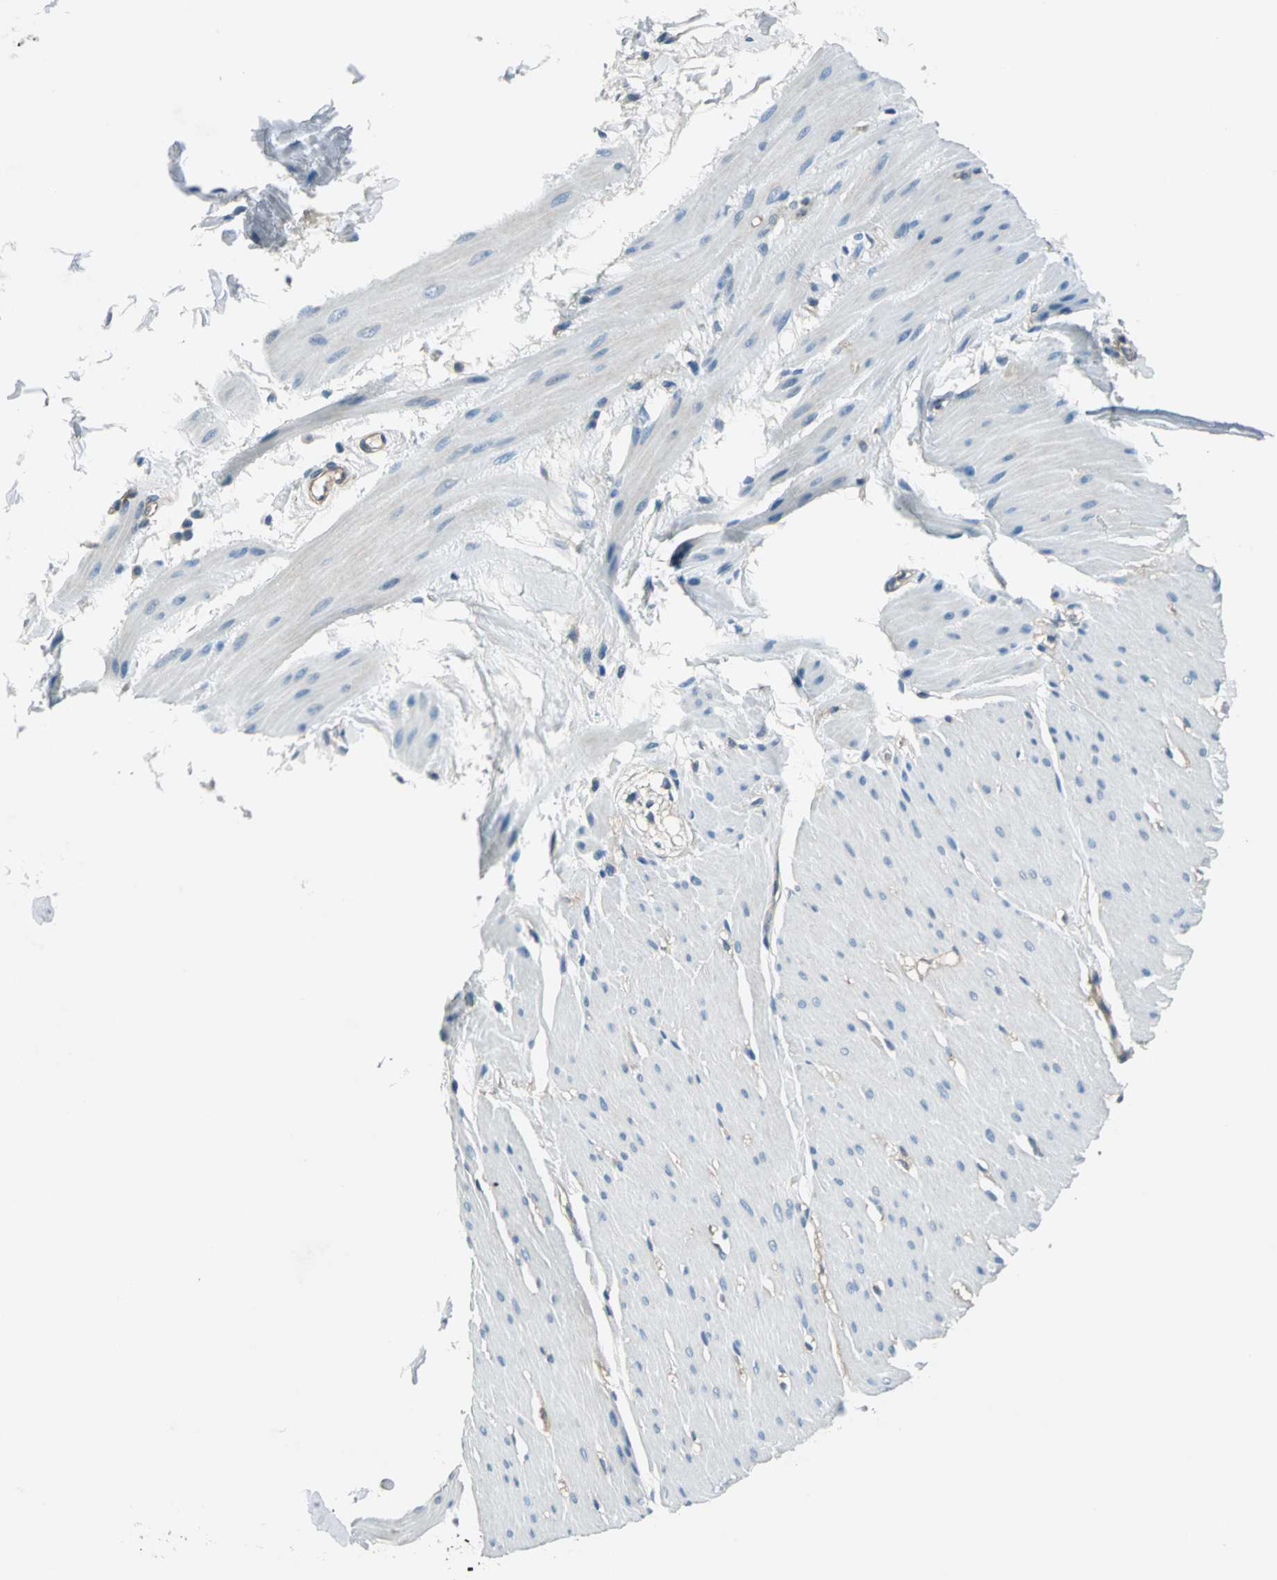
{"staining": {"intensity": "weak", "quantity": "25%-75%", "location": "cytoplasmic/membranous"}, "tissue": "smooth muscle", "cell_type": "Smooth muscle cells", "image_type": "normal", "snomed": [{"axis": "morphology", "description": "Normal tissue, NOS"}, {"axis": "topography", "description": "Smooth muscle"}, {"axis": "topography", "description": "Colon"}], "caption": "Normal smooth muscle displays weak cytoplasmic/membranous positivity in about 25%-75% of smooth muscle cells.", "gene": "CDC42EP1", "patient": {"sex": "male", "age": 67}}